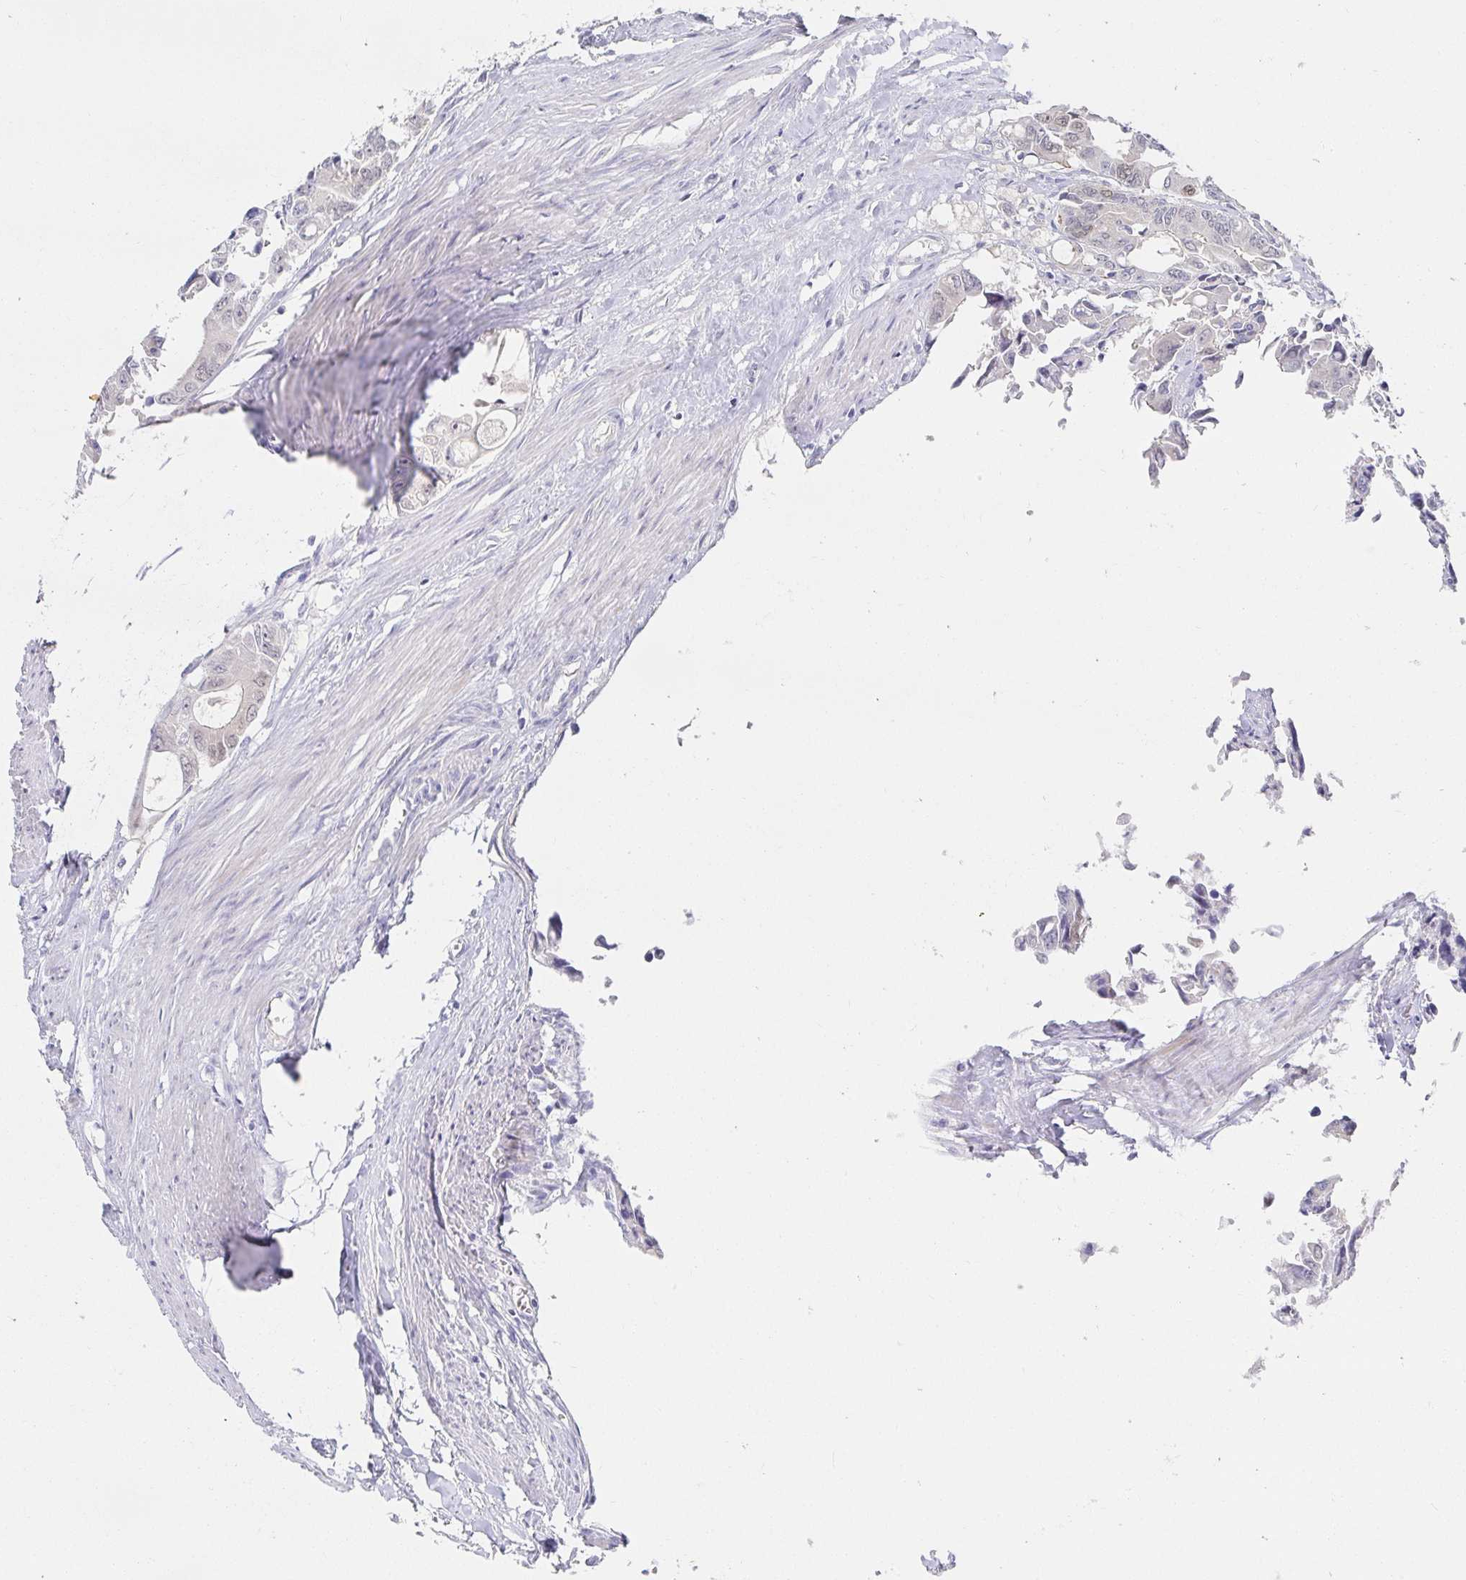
{"staining": {"intensity": "negative", "quantity": "none", "location": "none"}, "tissue": "colorectal cancer", "cell_type": "Tumor cells", "image_type": "cancer", "snomed": [{"axis": "morphology", "description": "Adenocarcinoma, NOS"}, {"axis": "topography", "description": "Rectum"}], "caption": "DAB (3,3'-diaminobenzidine) immunohistochemical staining of human colorectal cancer (adenocarcinoma) reveals no significant positivity in tumor cells.", "gene": "PDX1", "patient": {"sex": "male", "age": 76}}